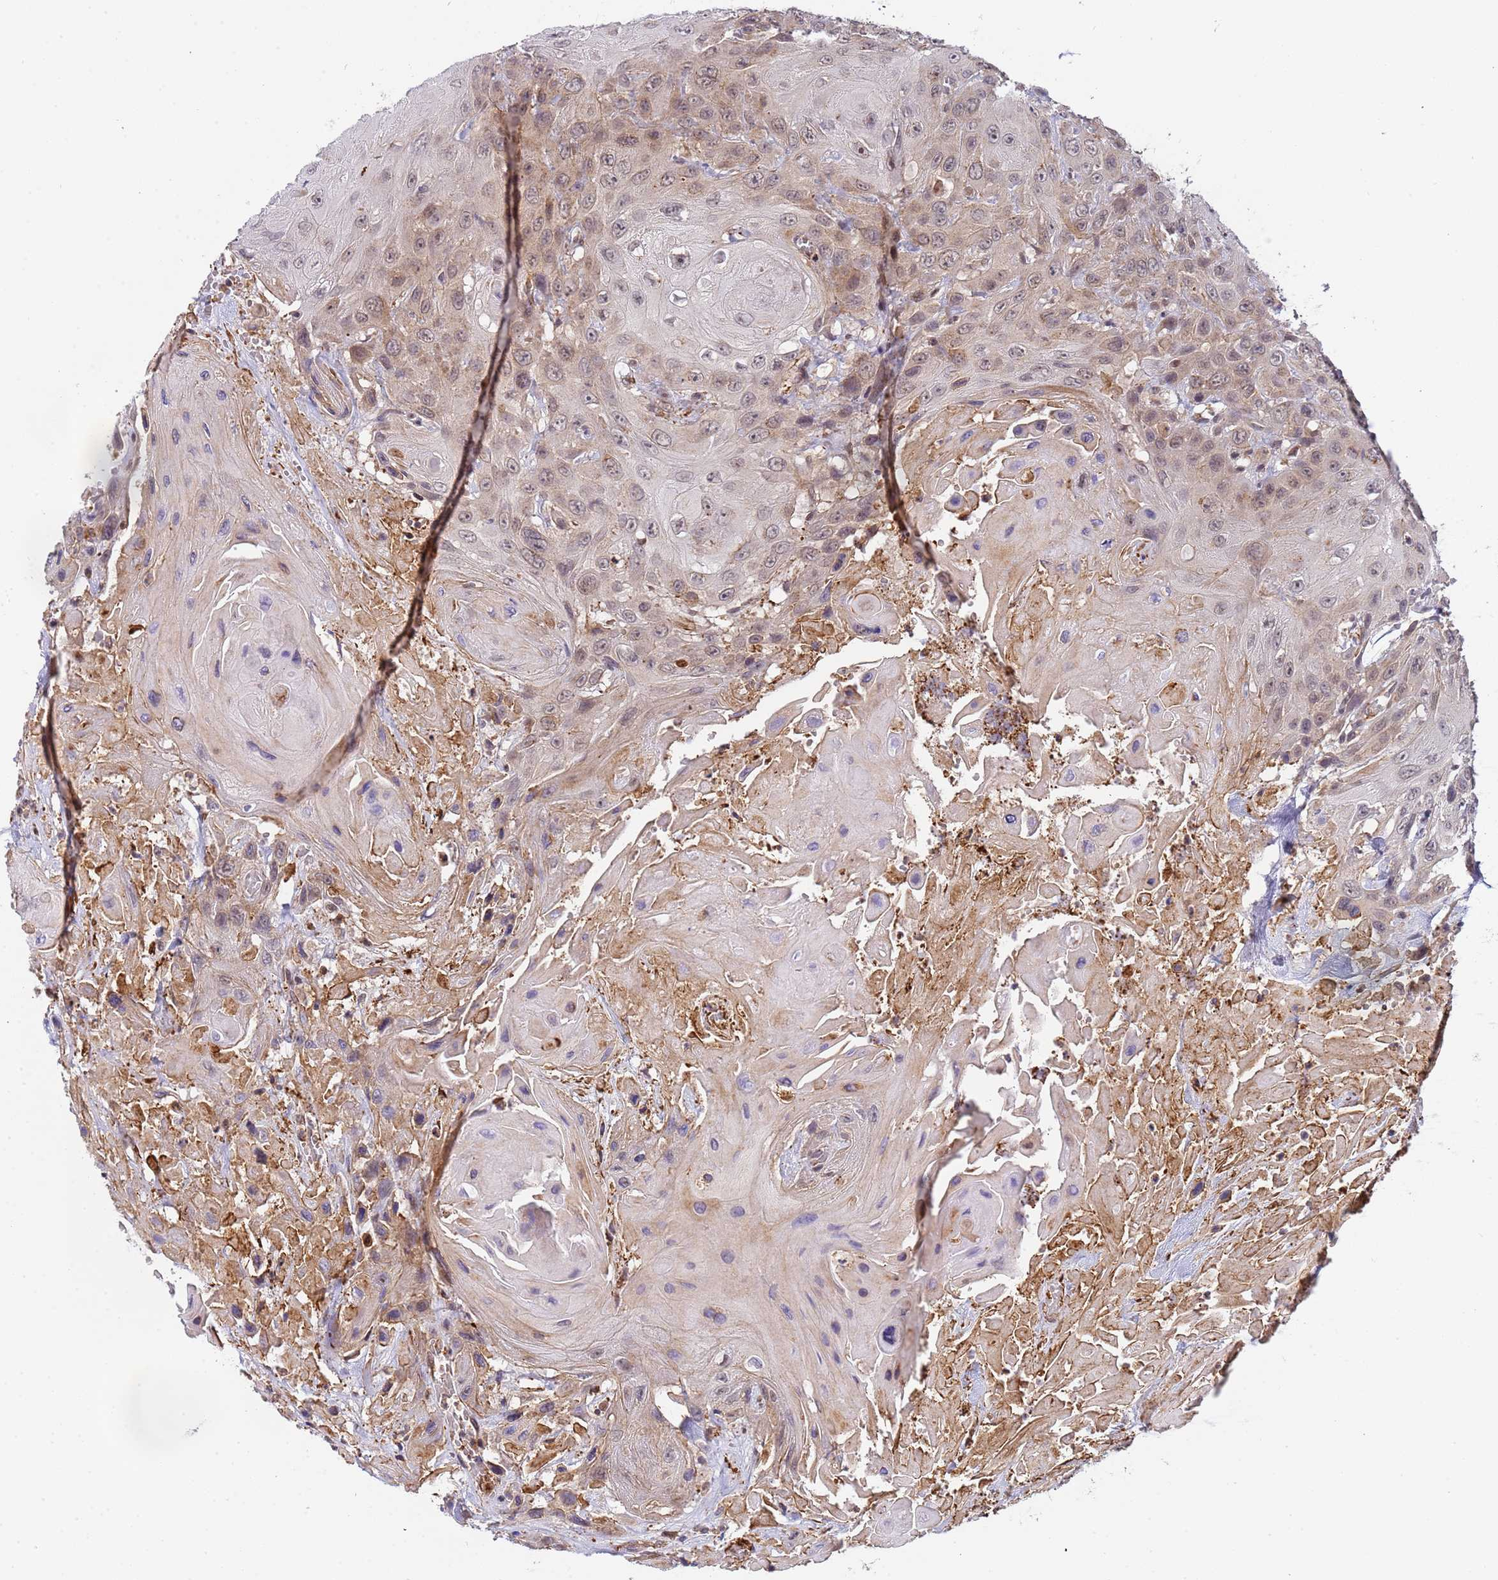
{"staining": {"intensity": "weak", "quantity": "<25%", "location": "cytoplasmic/membranous,nuclear"}, "tissue": "head and neck cancer", "cell_type": "Tumor cells", "image_type": "cancer", "snomed": [{"axis": "morphology", "description": "Squamous cell carcinoma, NOS"}, {"axis": "topography", "description": "Head-Neck"}], "caption": "The photomicrograph demonstrates no staining of tumor cells in head and neck cancer.", "gene": "EMC2", "patient": {"sex": "male", "age": 81}}